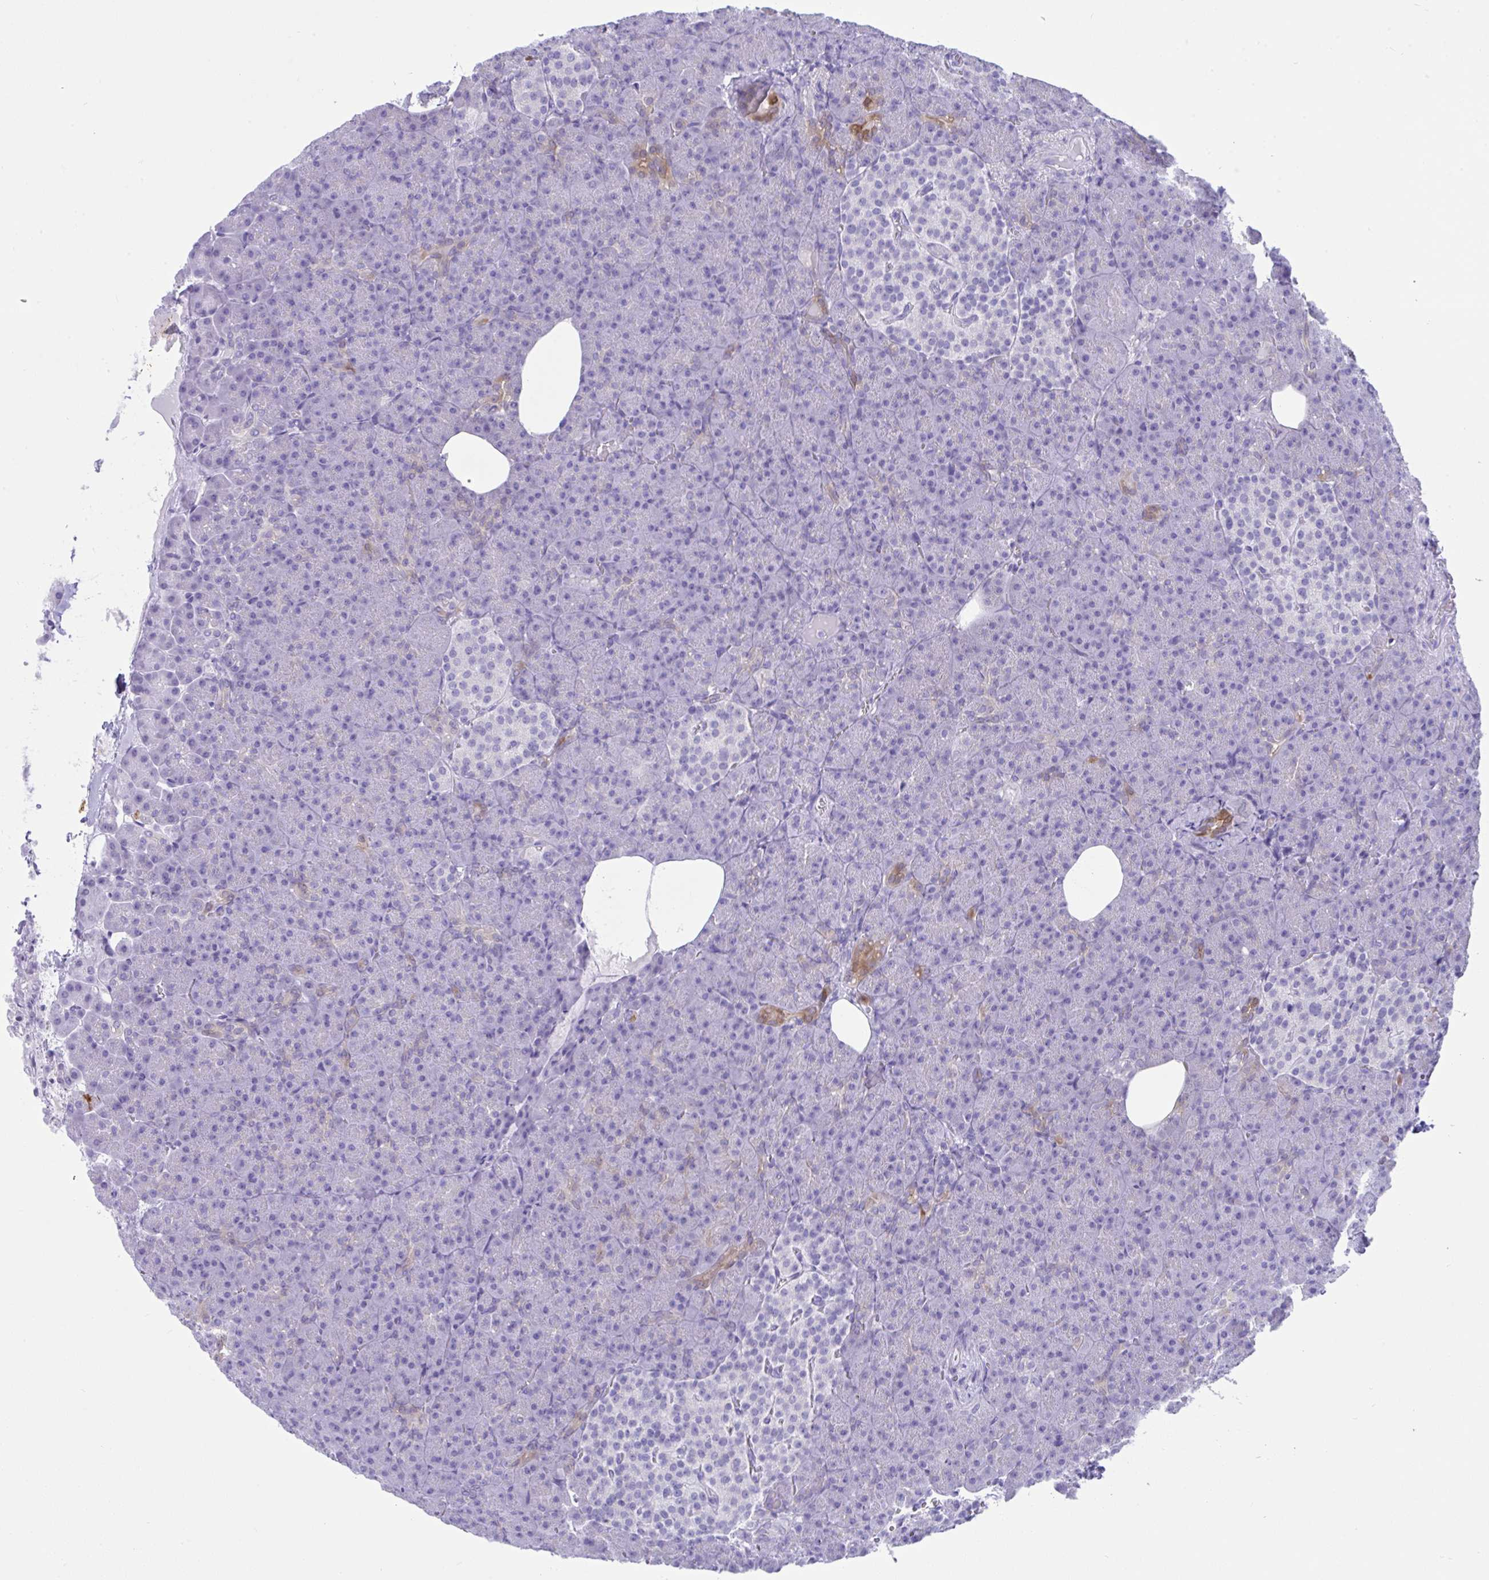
{"staining": {"intensity": "moderate", "quantity": "<25%", "location": "cytoplasmic/membranous"}, "tissue": "pancreas", "cell_type": "Exocrine glandular cells", "image_type": "normal", "snomed": [{"axis": "morphology", "description": "Normal tissue, NOS"}, {"axis": "topography", "description": "Pancreas"}], "caption": "Approximately <25% of exocrine glandular cells in benign human pancreas display moderate cytoplasmic/membranous protein staining as visualized by brown immunohistochemical staining.", "gene": "PSCA", "patient": {"sex": "female", "age": 74}}